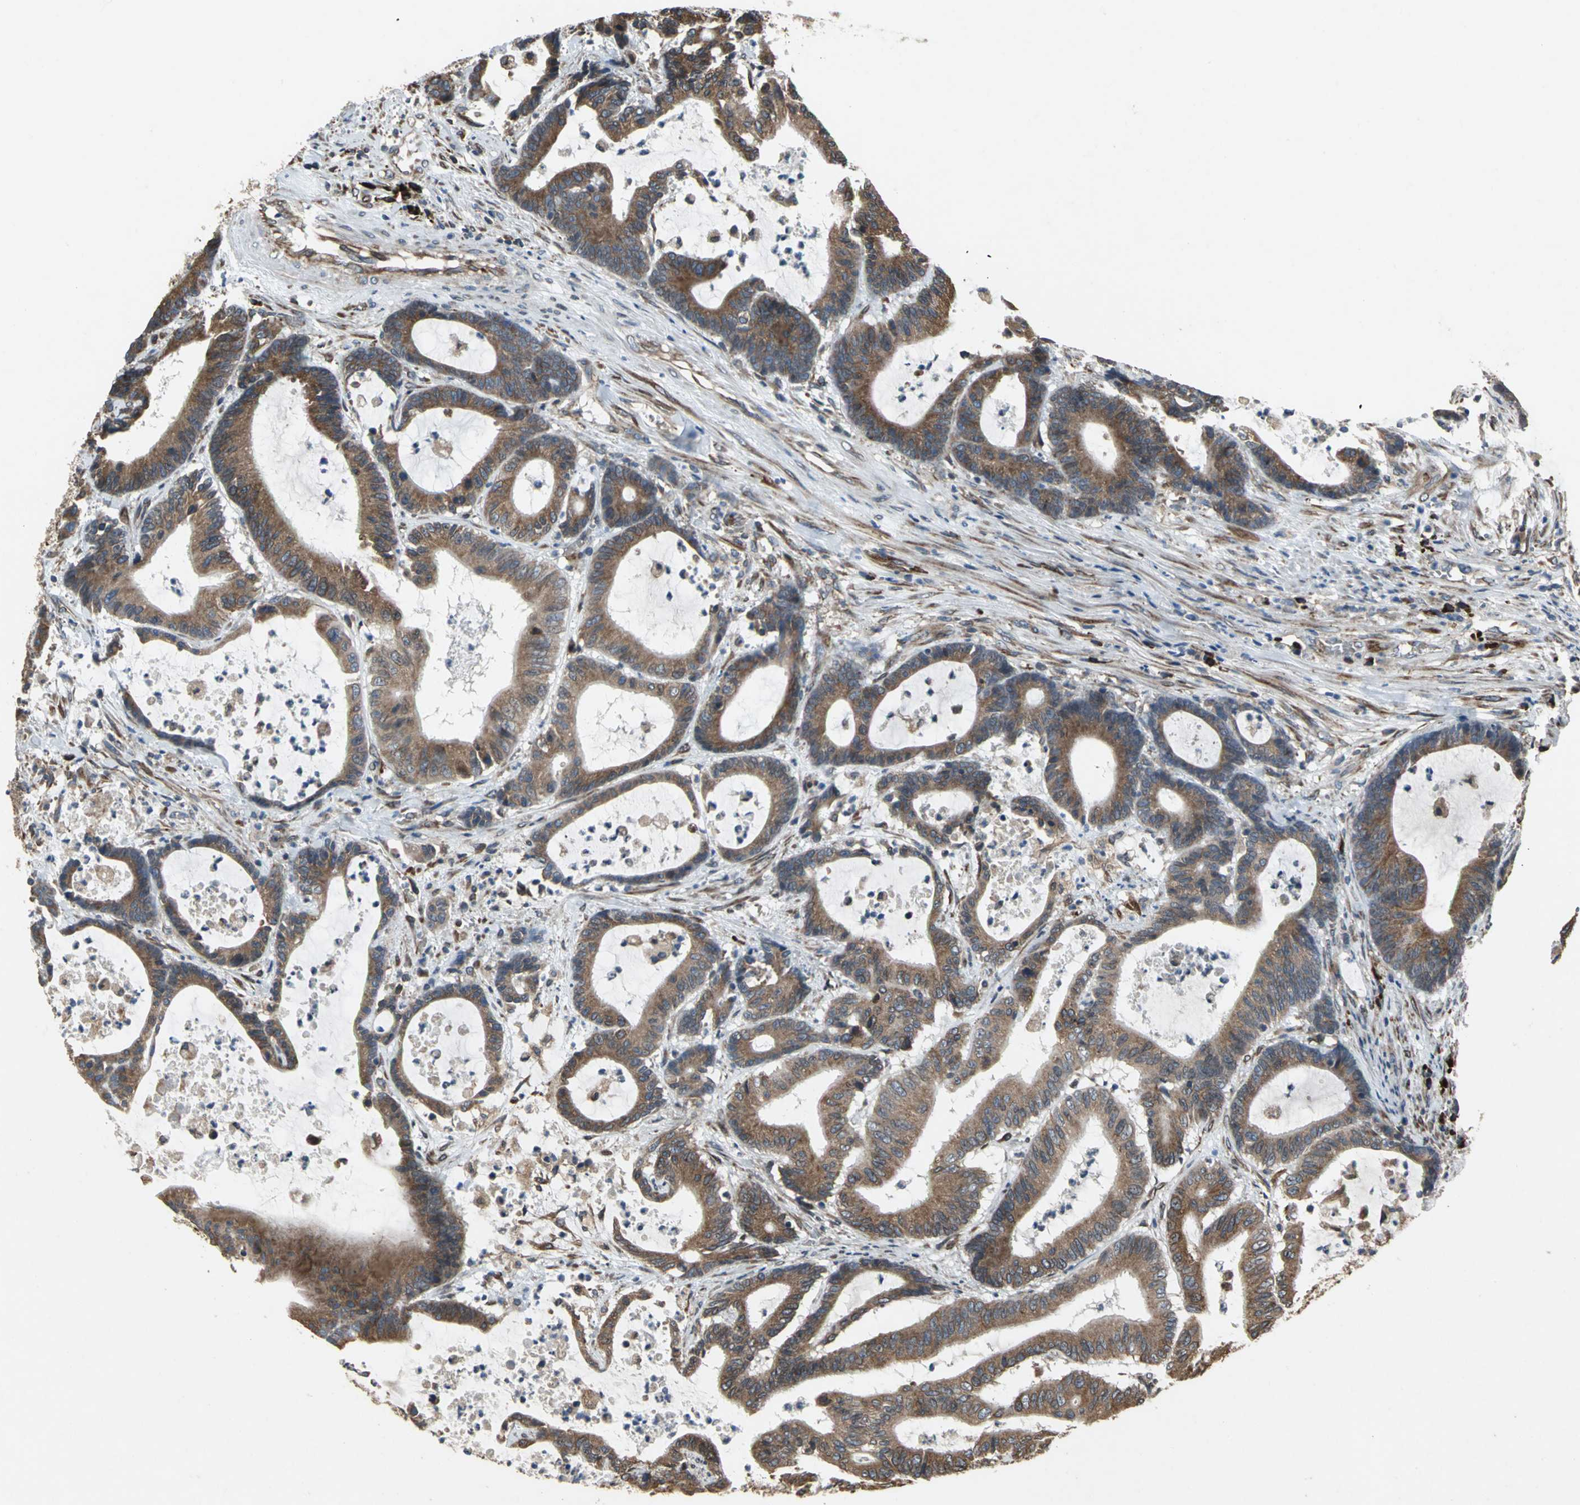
{"staining": {"intensity": "moderate", "quantity": ">75%", "location": "cytoplasmic/membranous"}, "tissue": "colorectal cancer", "cell_type": "Tumor cells", "image_type": "cancer", "snomed": [{"axis": "morphology", "description": "Adenocarcinoma, NOS"}, {"axis": "topography", "description": "Colon"}], "caption": "Immunohistochemistry (IHC) of human colorectal adenocarcinoma shows medium levels of moderate cytoplasmic/membranous positivity in approximately >75% of tumor cells. The protein is shown in brown color, while the nuclei are stained blue.", "gene": "SYVN1", "patient": {"sex": "female", "age": 84}}